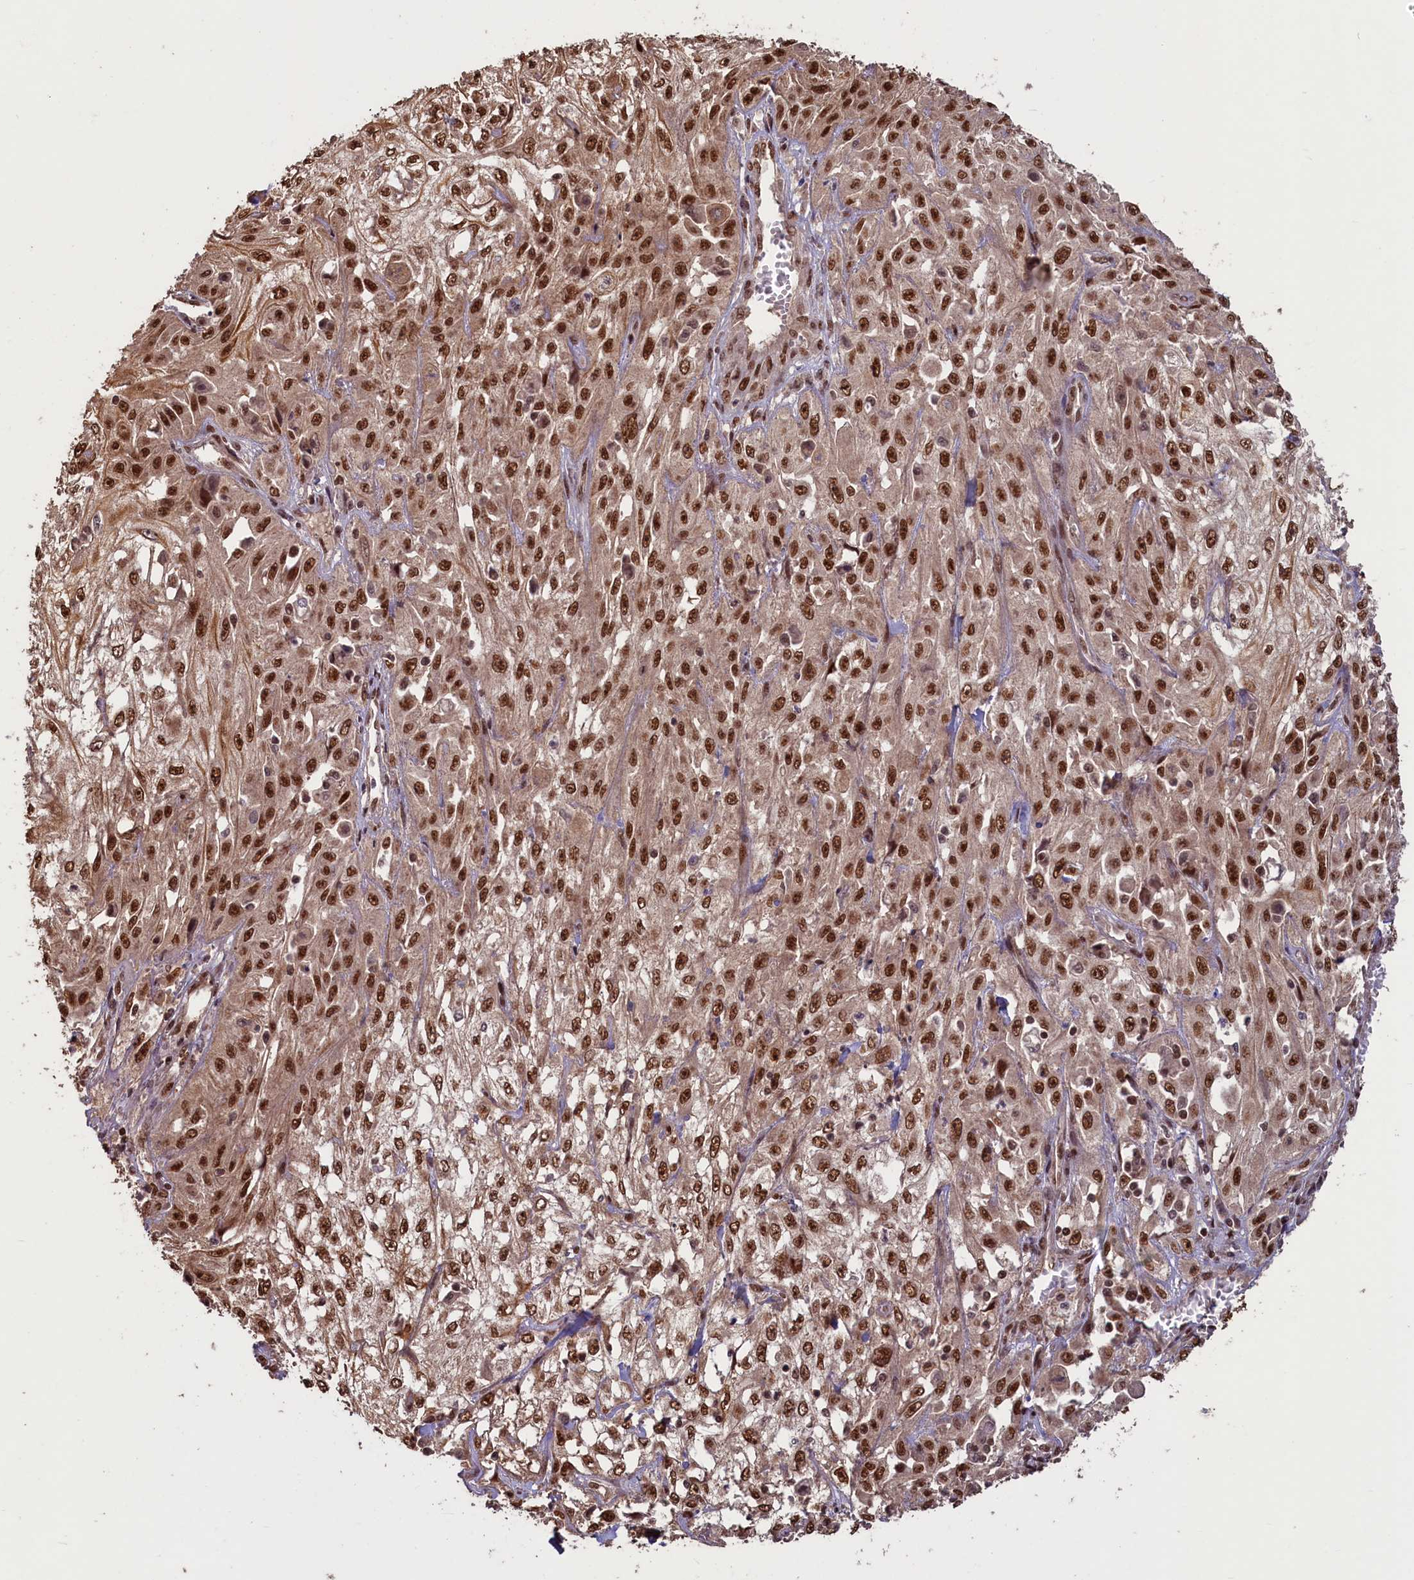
{"staining": {"intensity": "strong", "quantity": ">75%", "location": "nuclear"}, "tissue": "skin cancer", "cell_type": "Tumor cells", "image_type": "cancer", "snomed": [{"axis": "morphology", "description": "Squamous cell carcinoma, NOS"}, {"axis": "morphology", "description": "Squamous cell carcinoma, metastatic, NOS"}, {"axis": "topography", "description": "Skin"}, {"axis": "topography", "description": "Lymph node"}], "caption": "The image exhibits immunohistochemical staining of skin squamous cell carcinoma. There is strong nuclear positivity is seen in approximately >75% of tumor cells. (DAB (3,3'-diaminobenzidine) IHC, brown staining for protein, blue staining for nuclei).", "gene": "NAE1", "patient": {"sex": "male", "age": 75}}